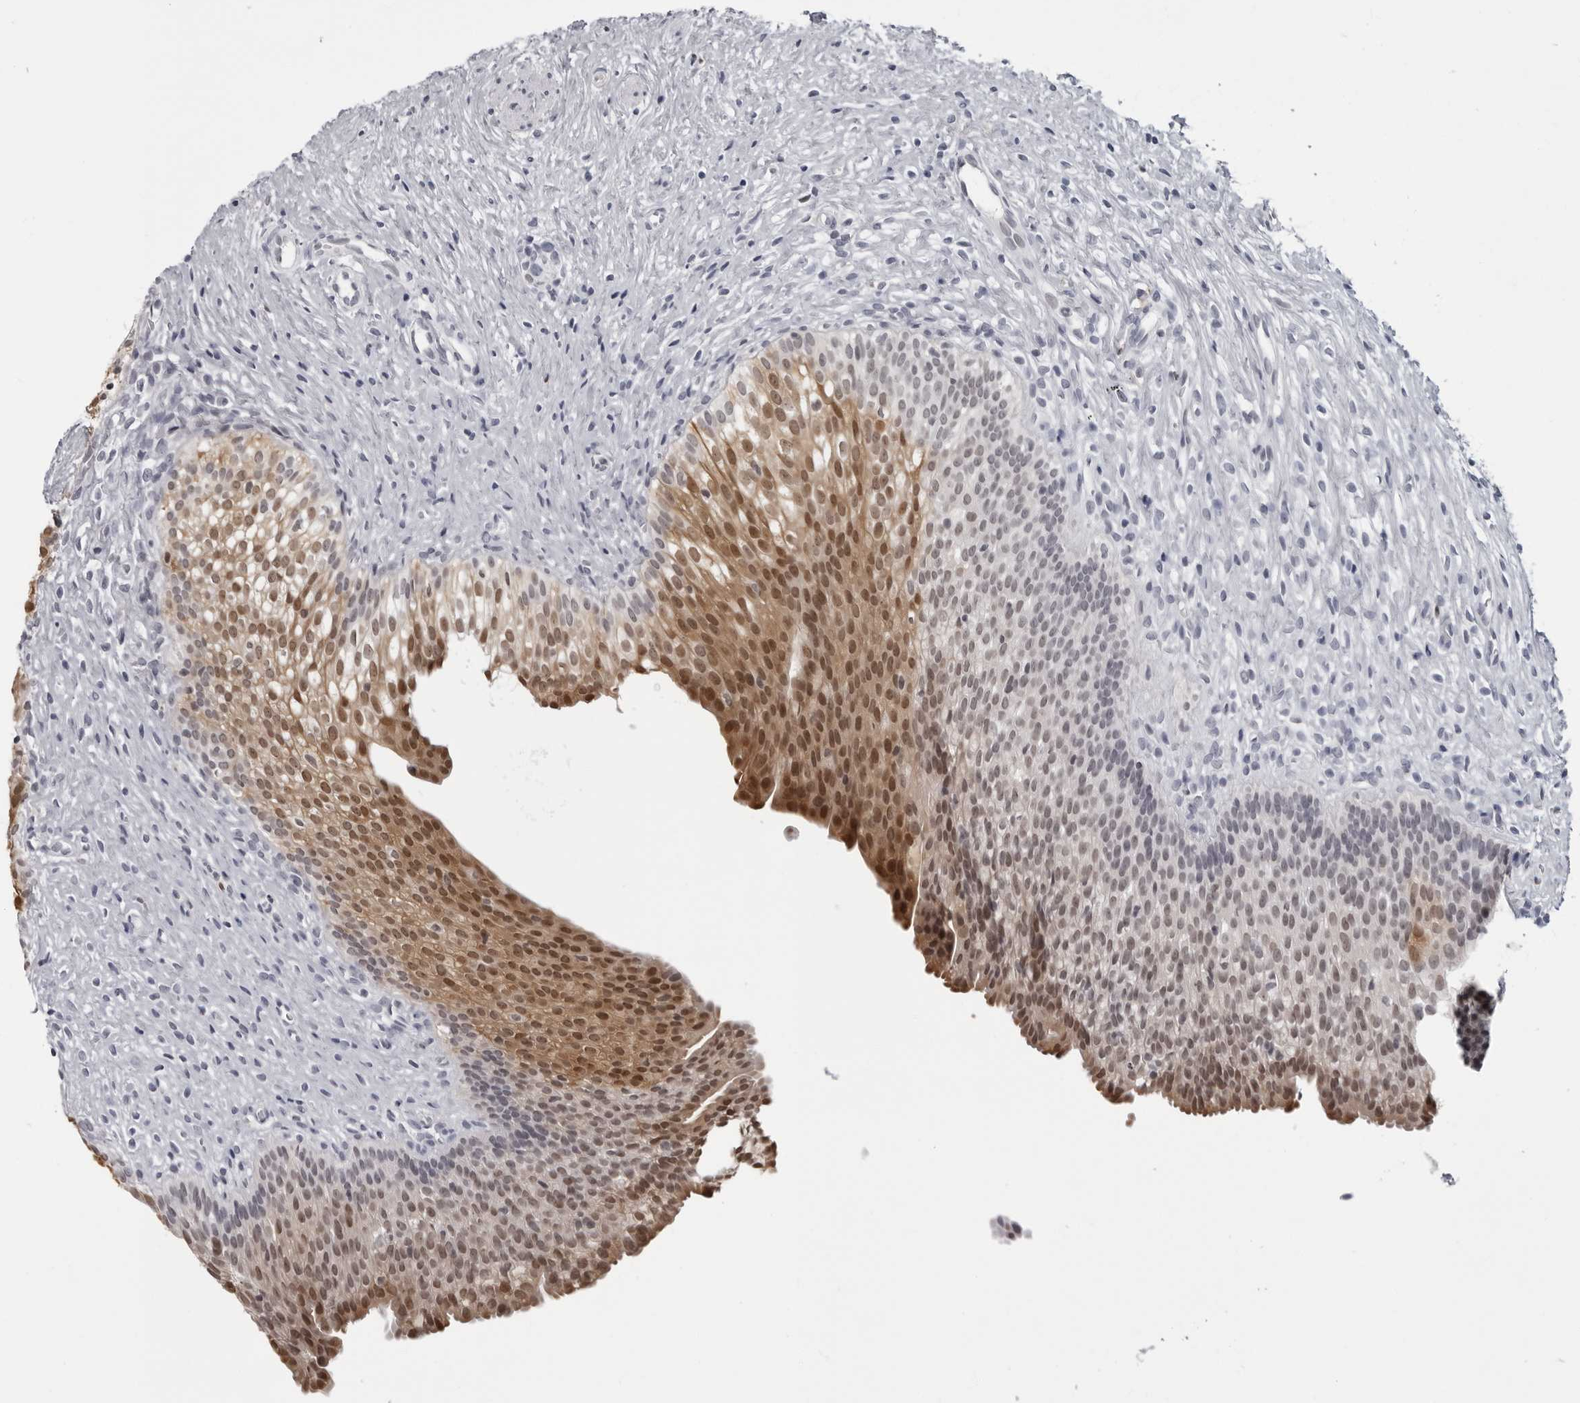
{"staining": {"intensity": "moderate", "quantity": ">75%", "location": "cytoplasmic/membranous,nuclear"}, "tissue": "urinary bladder", "cell_type": "Urothelial cells", "image_type": "normal", "snomed": [{"axis": "morphology", "description": "Normal tissue, NOS"}, {"axis": "topography", "description": "Urinary bladder"}], "caption": "Immunohistochemistry (IHC) image of unremarkable urinary bladder: urinary bladder stained using immunohistochemistry demonstrates medium levels of moderate protein expression localized specifically in the cytoplasmic/membranous,nuclear of urothelial cells, appearing as a cytoplasmic/membranous,nuclear brown color.", "gene": "LZIC", "patient": {"sex": "male", "age": 1}}